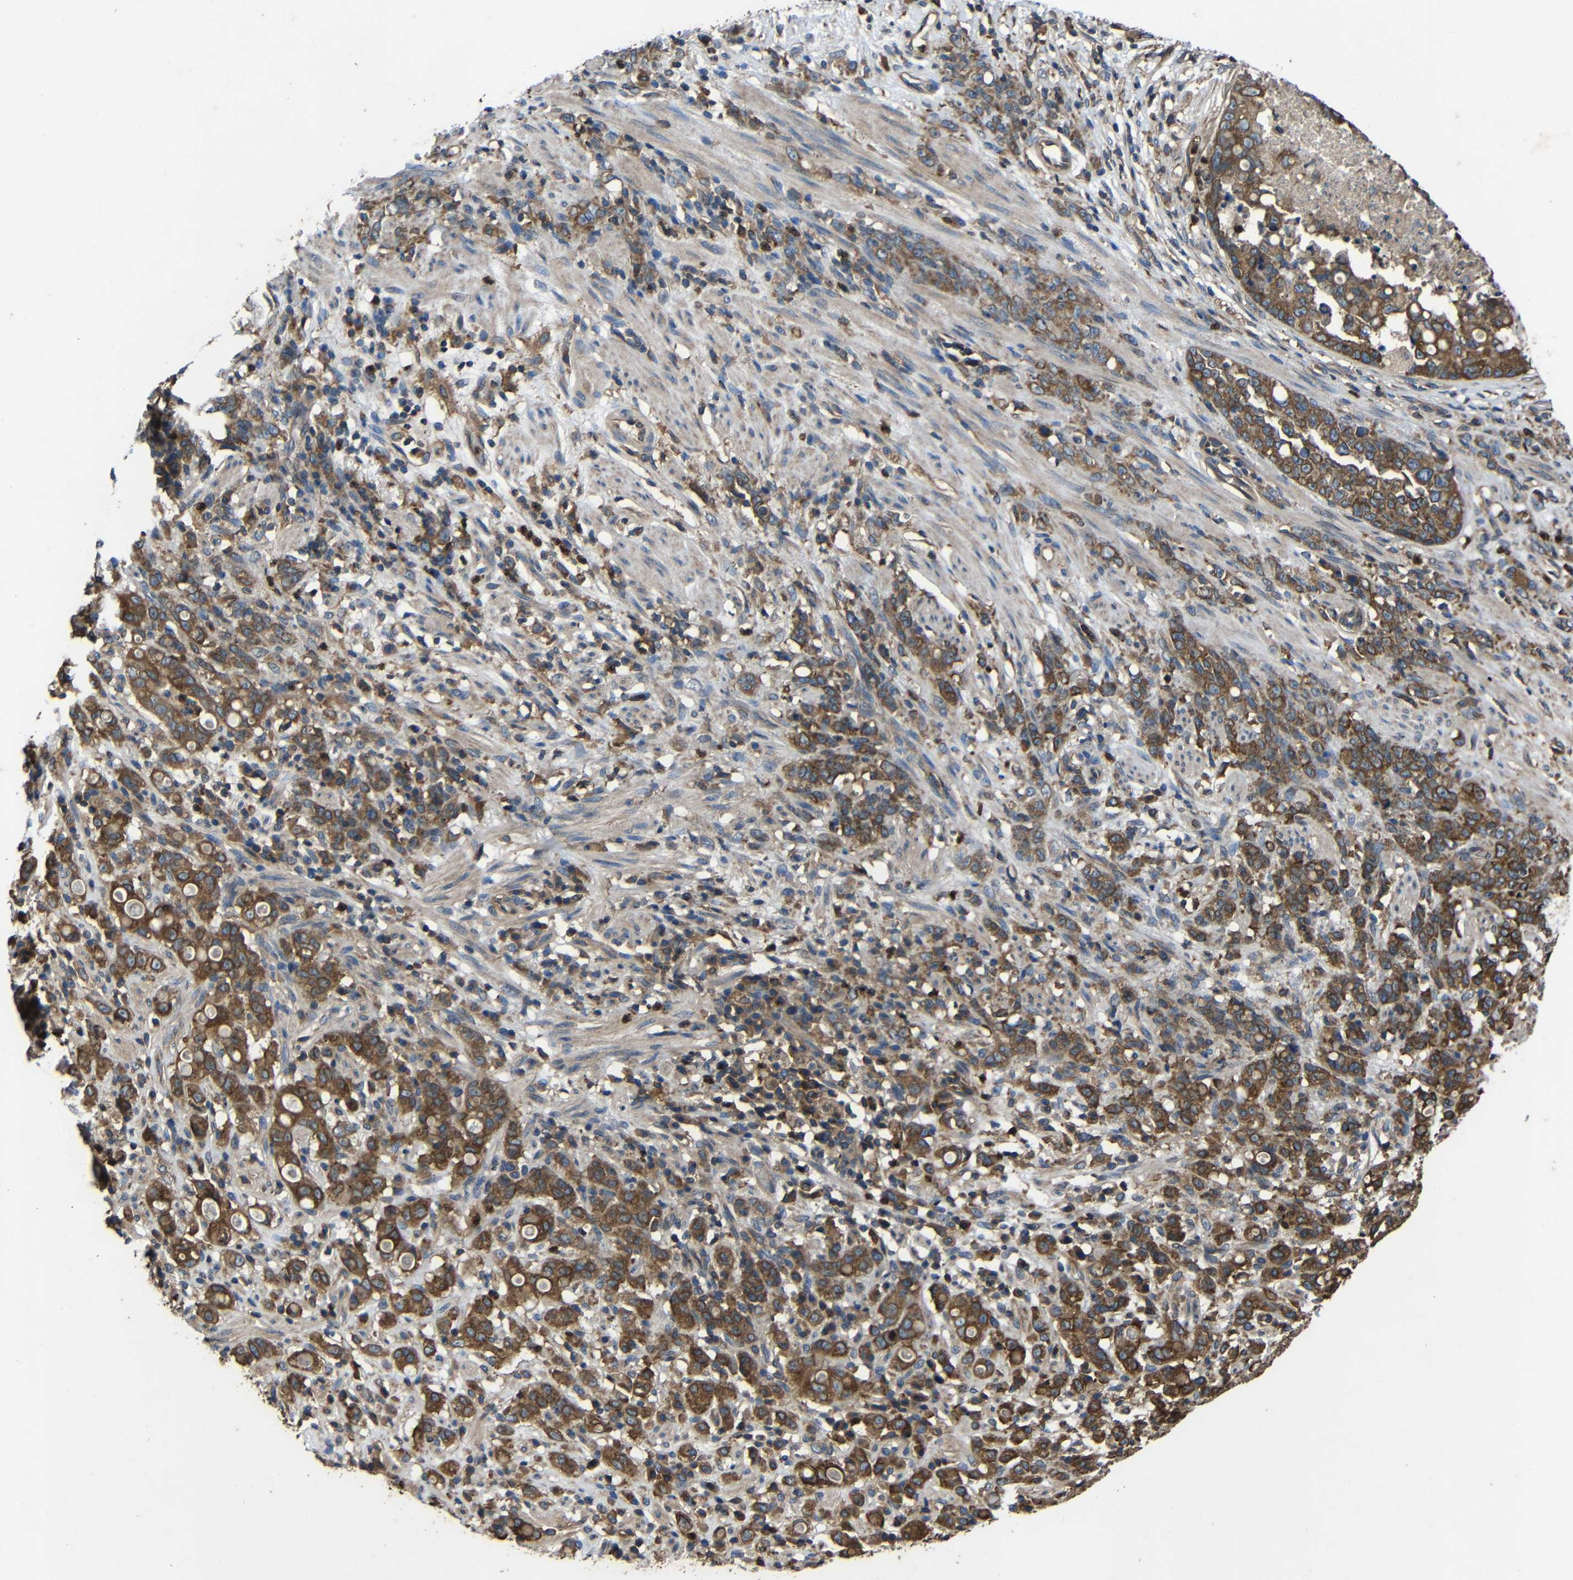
{"staining": {"intensity": "moderate", "quantity": ">75%", "location": "cytoplasmic/membranous"}, "tissue": "stomach cancer", "cell_type": "Tumor cells", "image_type": "cancer", "snomed": [{"axis": "morphology", "description": "Adenocarcinoma, NOS"}, {"axis": "topography", "description": "Stomach, lower"}], "caption": "Tumor cells exhibit moderate cytoplasmic/membranous expression in about >75% of cells in stomach adenocarcinoma. Nuclei are stained in blue.", "gene": "TREM2", "patient": {"sex": "male", "age": 88}}